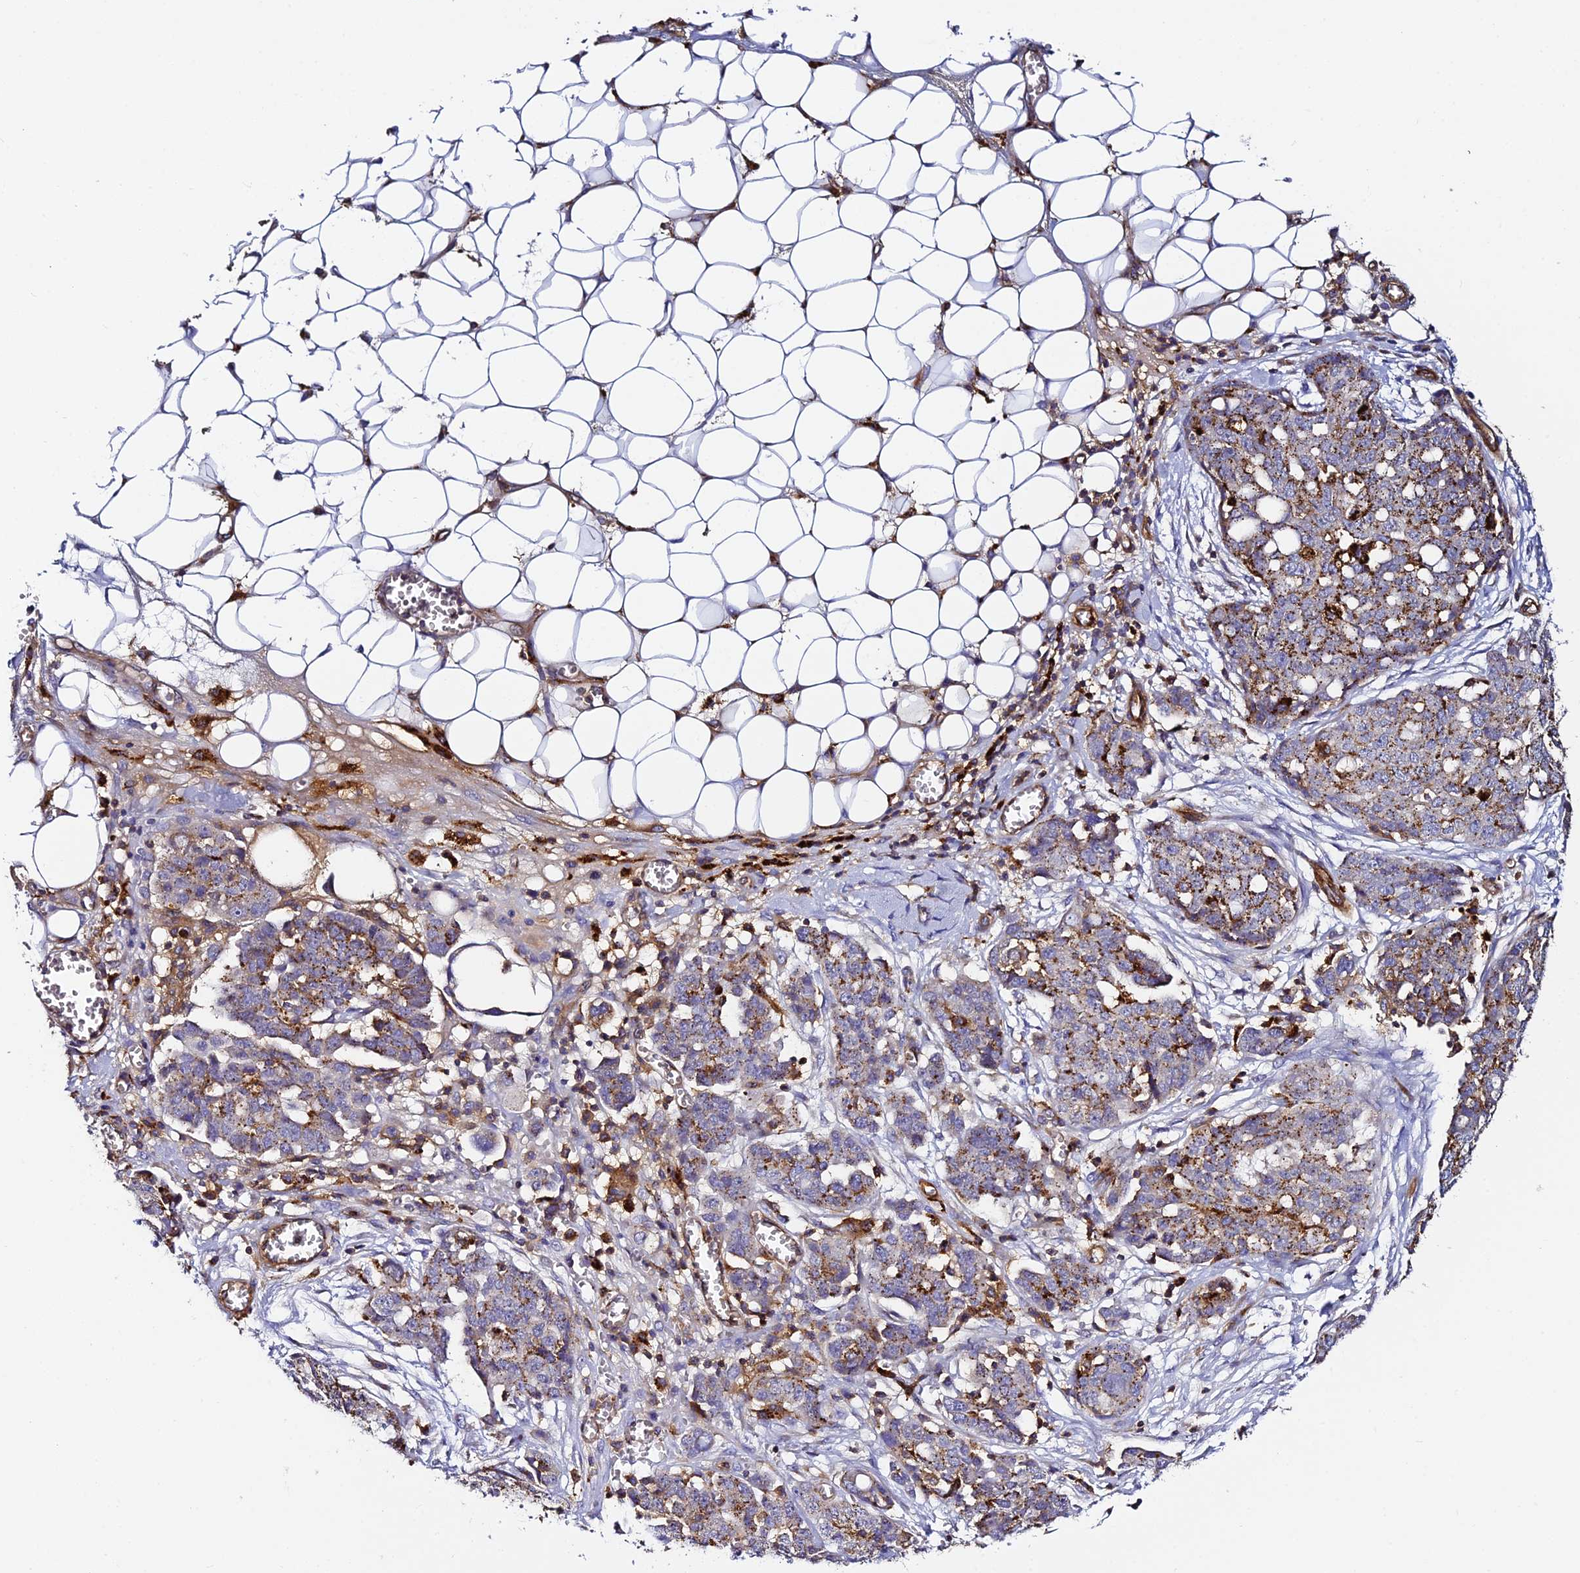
{"staining": {"intensity": "strong", "quantity": "25%-75%", "location": "cytoplasmic/membranous"}, "tissue": "ovarian cancer", "cell_type": "Tumor cells", "image_type": "cancer", "snomed": [{"axis": "morphology", "description": "Cystadenocarcinoma, serous, NOS"}, {"axis": "topography", "description": "Soft tissue"}, {"axis": "topography", "description": "Ovary"}], "caption": "Immunohistochemical staining of ovarian serous cystadenocarcinoma displays high levels of strong cytoplasmic/membranous staining in approximately 25%-75% of tumor cells.", "gene": "TRPV2", "patient": {"sex": "female", "age": 57}}